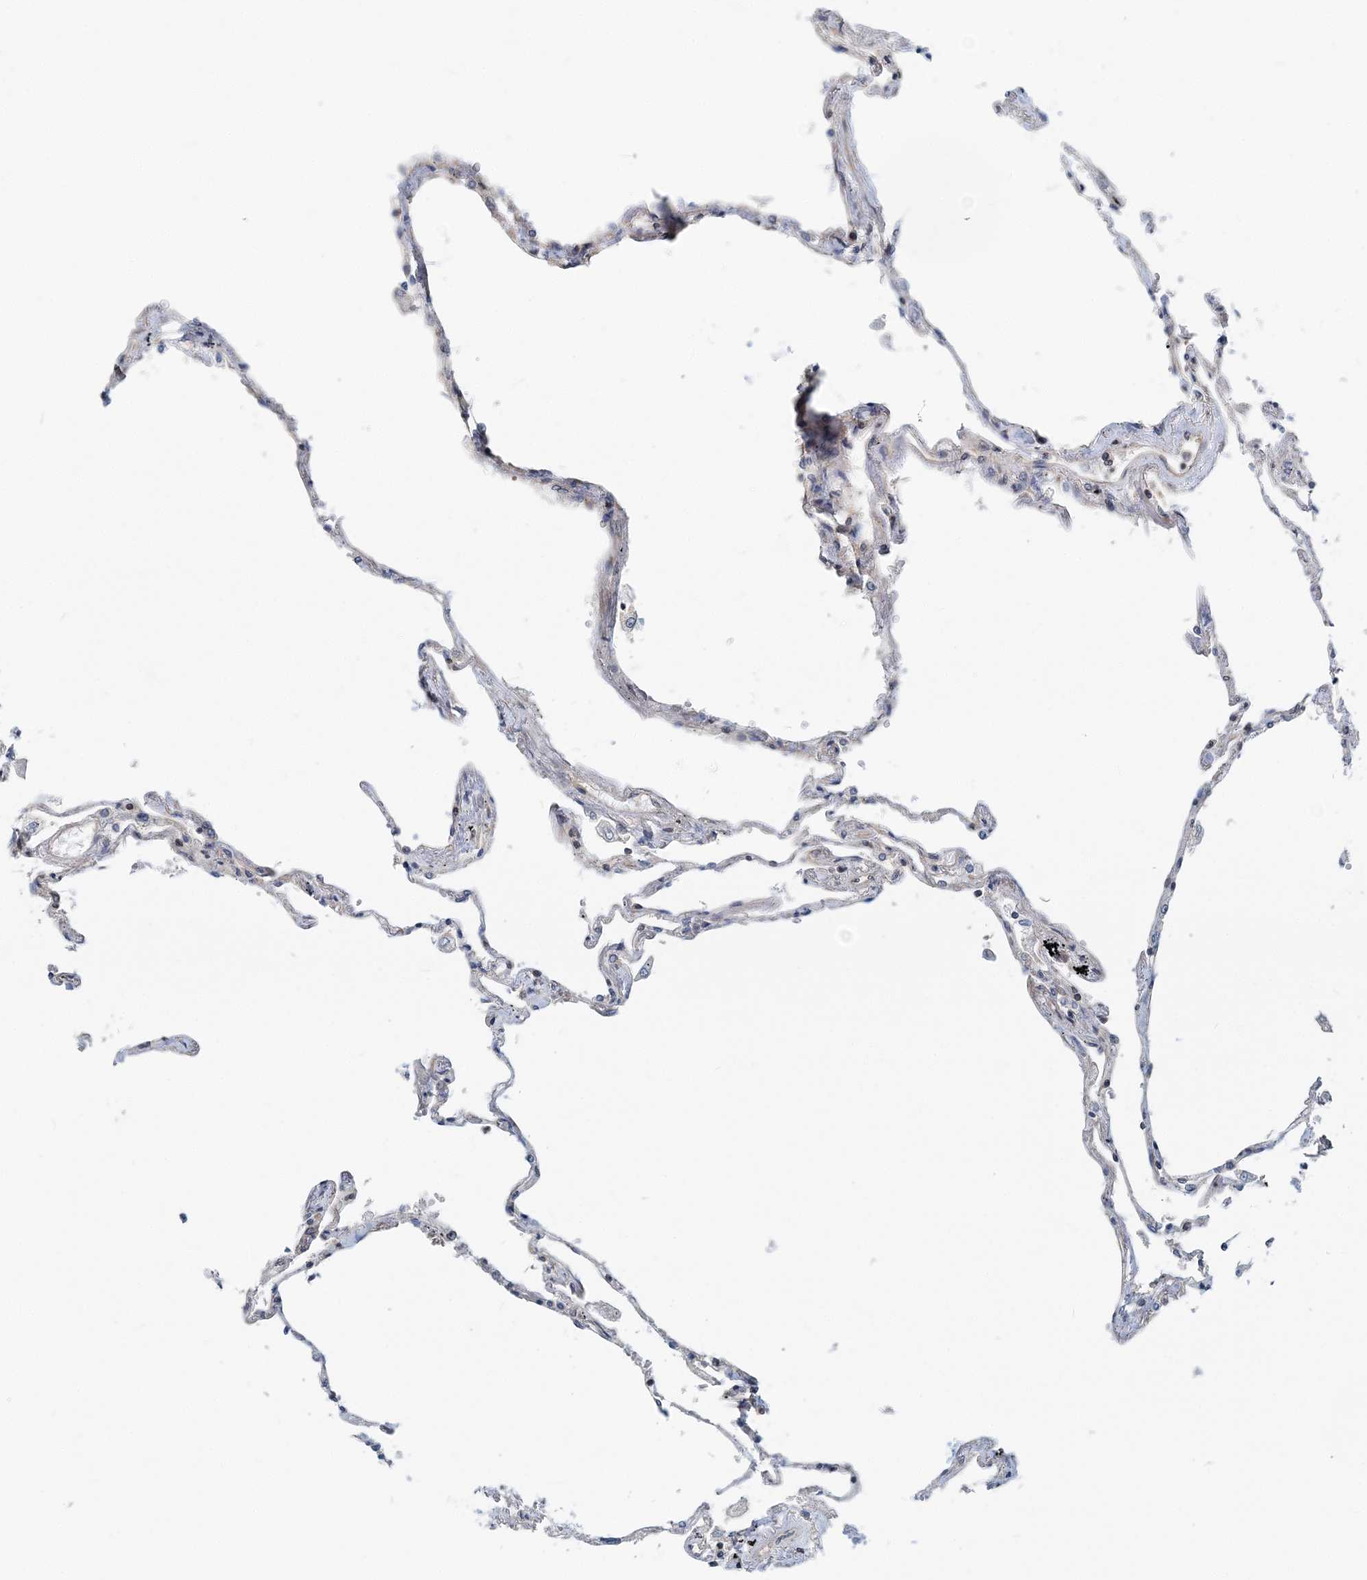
{"staining": {"intensity": "moderate", "quantity": "<25%", "location": "cytoplasmic/membranous"}, "tissue": "lung", "cell_type": "Alveolar cells", "image_type": "normal", "snomed": [{"axis": "morphology", "description": "Normal tissue, NOS"}, {"axis": "topography", "description": "Lung"}], "caption": "Protein staining of benign lung exhibits moderate cytoplasmic/membranous staining in approximately <25% of alveolar cells.", "gene": "MOB4", "patient": {"sex": "female", "age": 67}}